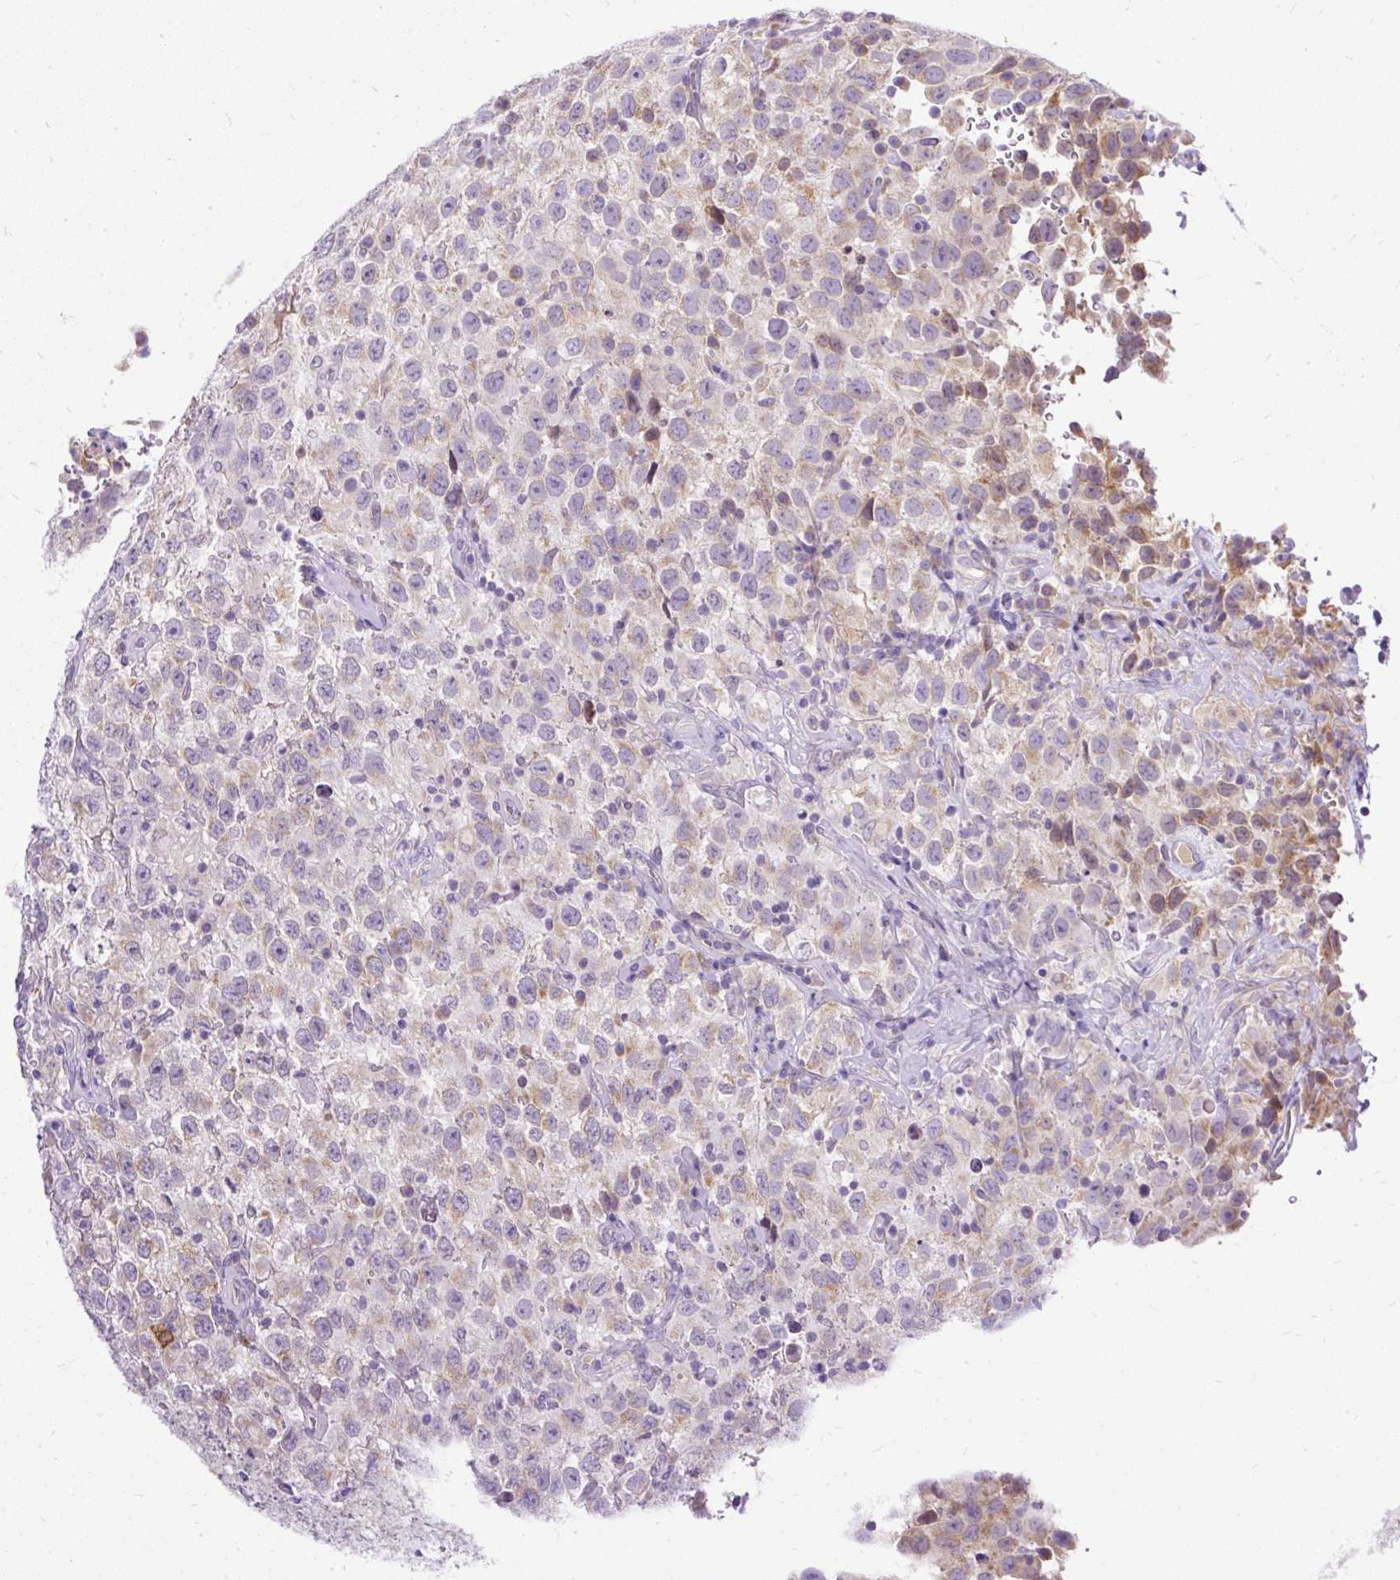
{"staining": {"intensity": "moderate", "quantity": "<25%", "location": "cytoplasmic/membranous"}, "tissue": "testis cancer", "cell_type": "Tumor cells", "image_type": "cancer", "snomed": [{"axis": "morphology", "description": "Seminoma, NOS"}, {"axis": "topography", "description": "Testis"}], "caption": "Brown immunohistochemical staining in testis cancer (seminoma) displays moderate cytoplasmic/membranous expression in approximately <25% of tumor cells. (Stains: DAB in brown, nuclei in blue, Microscopy: brightfield microscopy at high magnification).", "gene": "AMFR", "patient": {"sex": "male", "age": 41}}